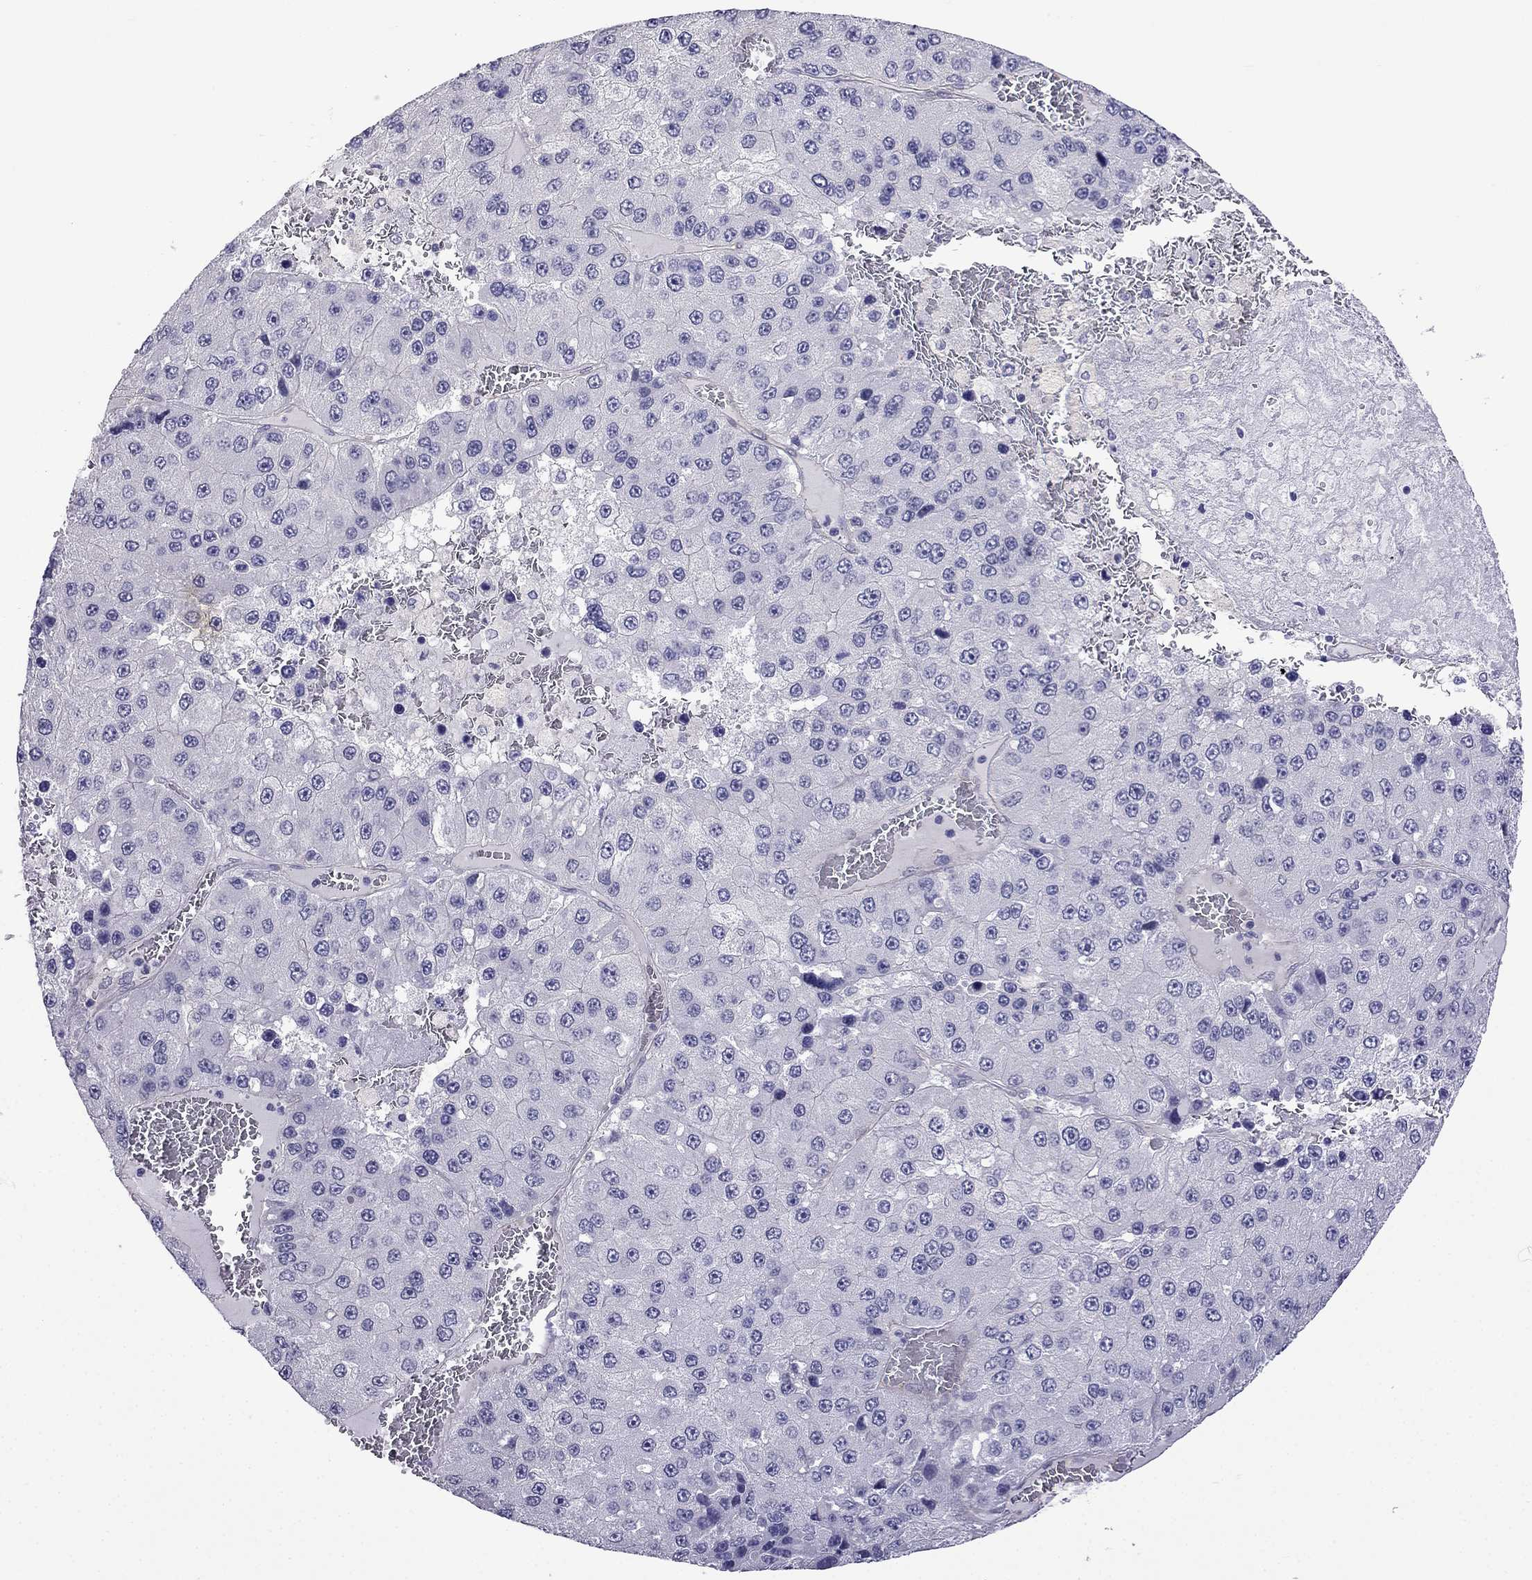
{"staining": {"intensity": "negative", "quantity": "none", "location": "none"}, "tissue": "liver cancer", "cell_type": "Tumor cells", "image_type": "cancer", "snomed": [{"axis": "morphology", "description": "Carcinoma, Hepatocellular, NOS"}, {"axis": "topography", "description": "Liver"}], "caption": "IHC of human liver cancer exhibits no staining in tumor cells.", "gene": "SCNN1D", "patient": {"sex": "female", "age": 73}}